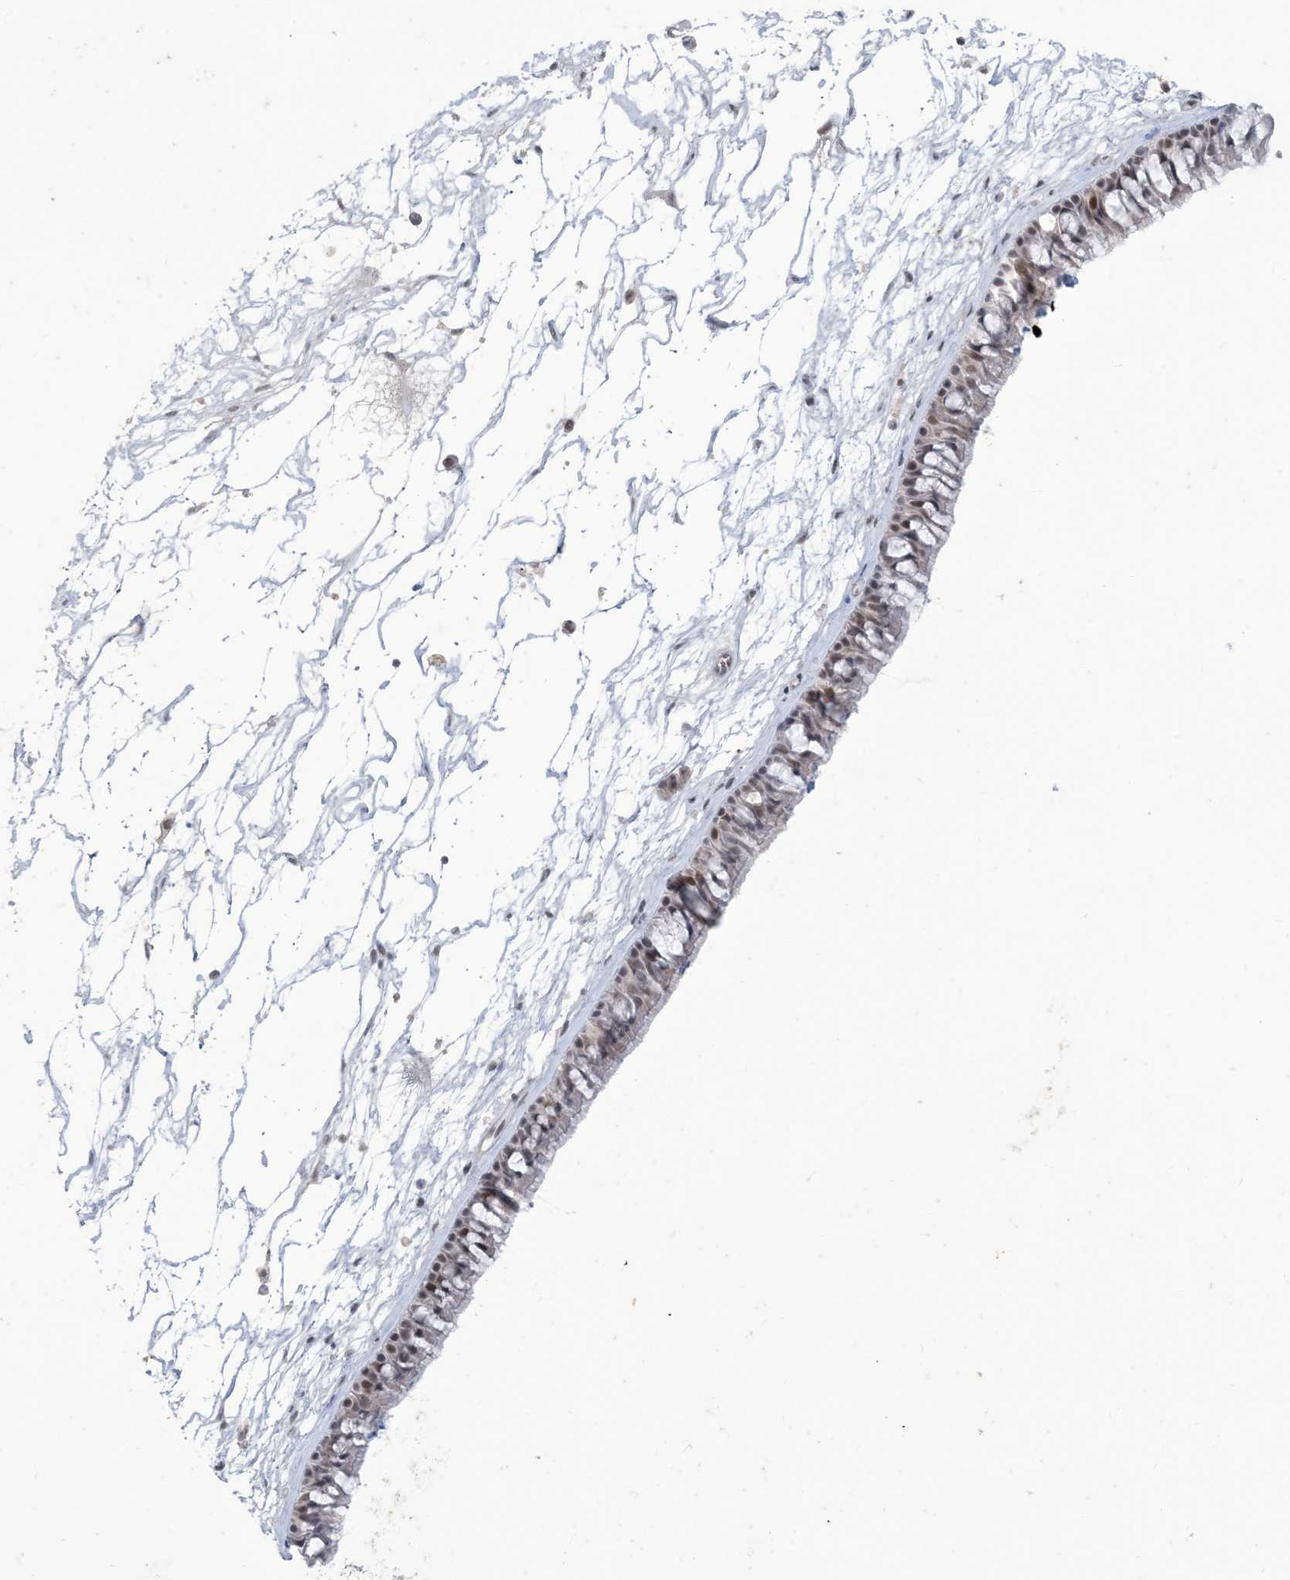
{"staining": {"intensity": "weak", "quantity": ">75%", "location": "nuclear"}, "tissue": "nasopharynx", "cell_type": "Respiratory epithelial cells", "image_type": "normal", "snomed": [{"axis": "morphology", "description": "Normal tissue, NOS"}, {"axis": "topography", "description": "Nasopharynx"}], "caption": "Approximately >75% of respiratory epithelial cells in unremarkable nasopharynx display weak nuclear protein staining as visualized by brown immunohistochemical staining.", "gene": "ZNF674", "patient": {"sex": "male", "age": 64}}